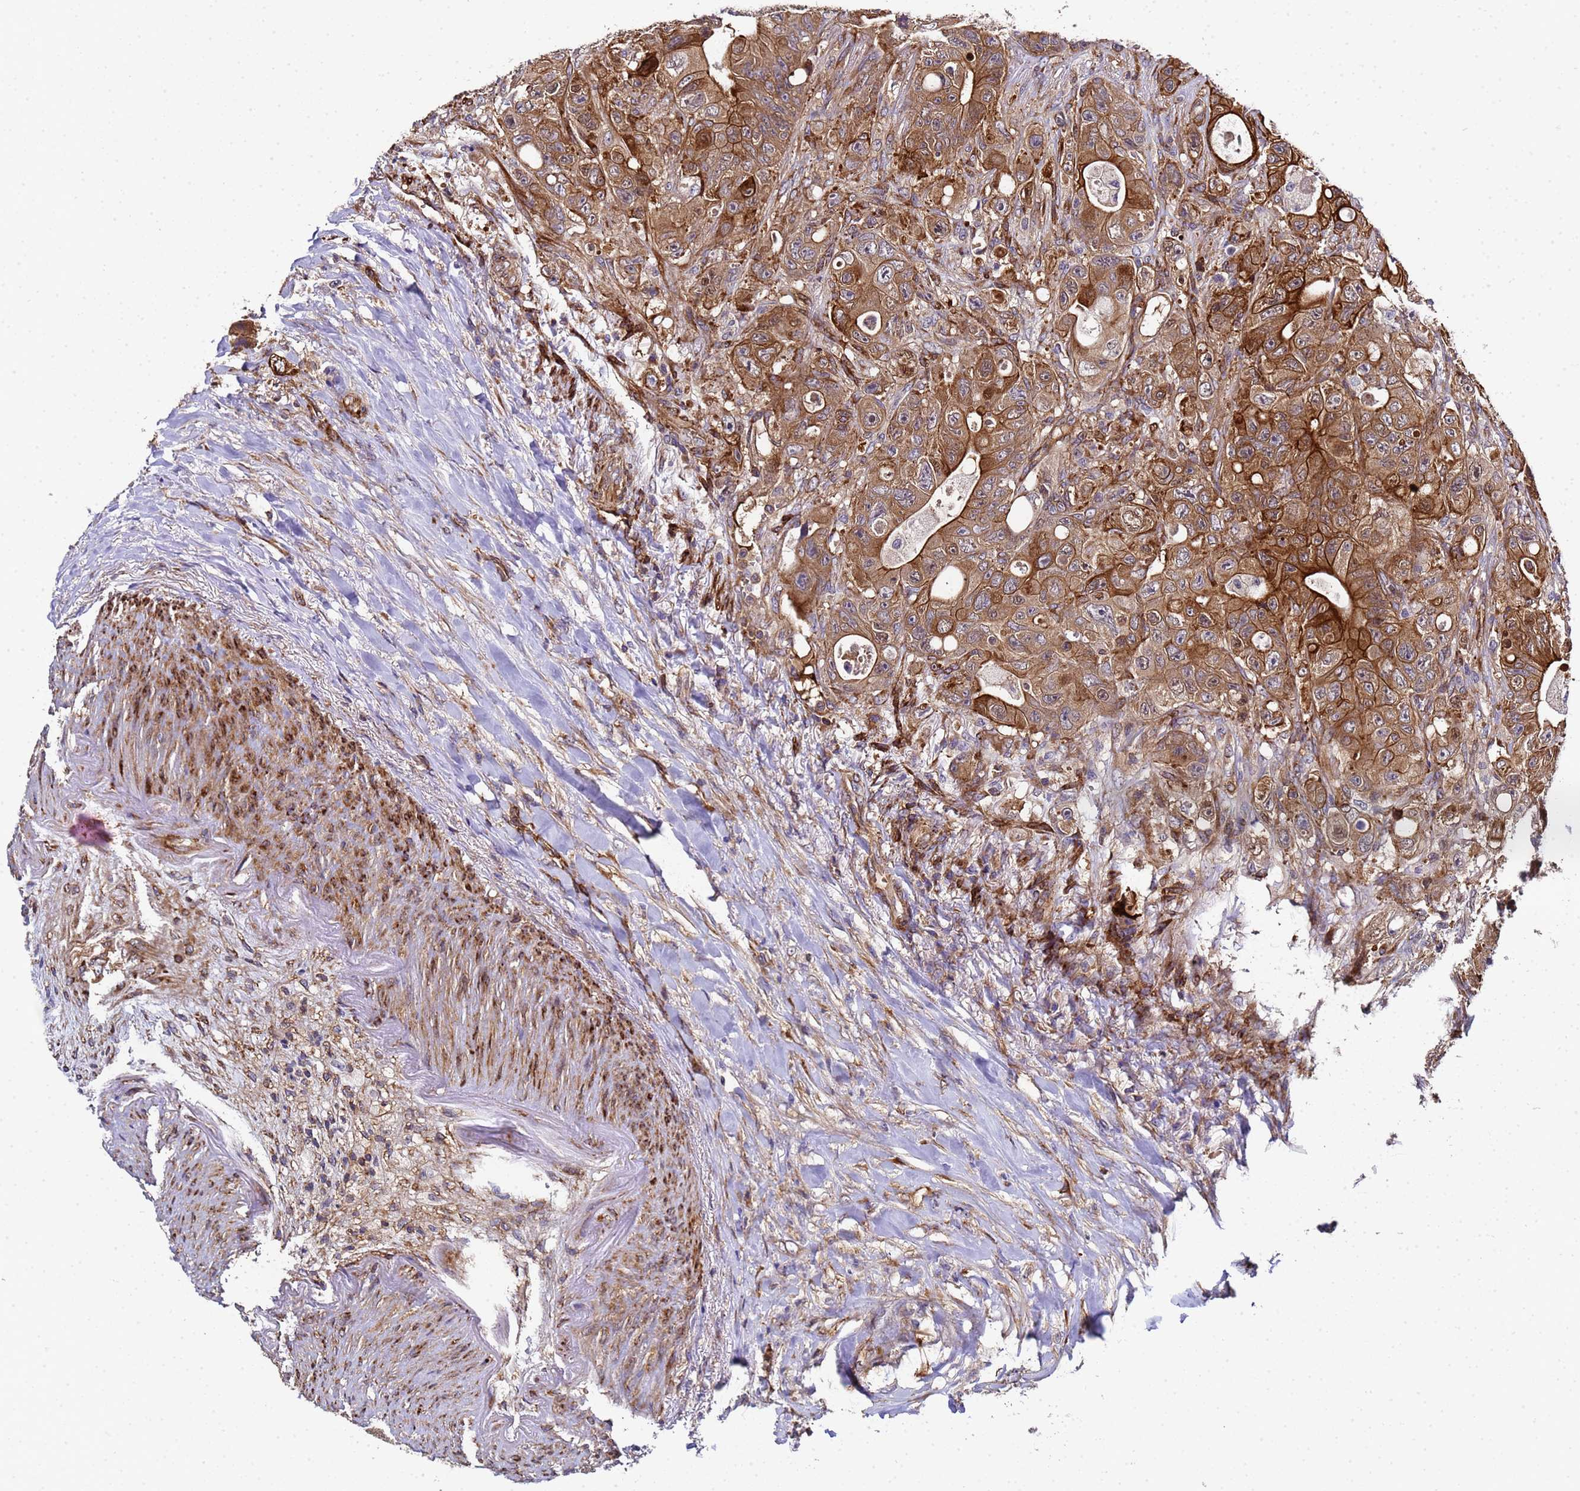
{"staining": {"intensity": "strong", "quantity": ">75%", "location": "cytoplasmic/membranous"}, "tissue": "colorectal cancer", "cell_type": "Tumor cells", "image_type": "cancer", "snomed": [{"axis": "morphology", "description": "Adenocarcinoma, NOS"}, {"axis": "topography", "description": "Colon"}], "caption": "Colorectal adenocarcinoma stained with DAB (3,3'-diaminobenzidine) immunohistochemistry displays high levels of strong cytoplasmic/membranous positivity in about >75% of tumor cells. The protein is stained brown, and the nuclei are stained in blue (DAB IHC with brightfield microscopy, high magnification).", "gene": "MOCS1", "patient": {"sex": "female", "age": 46}}